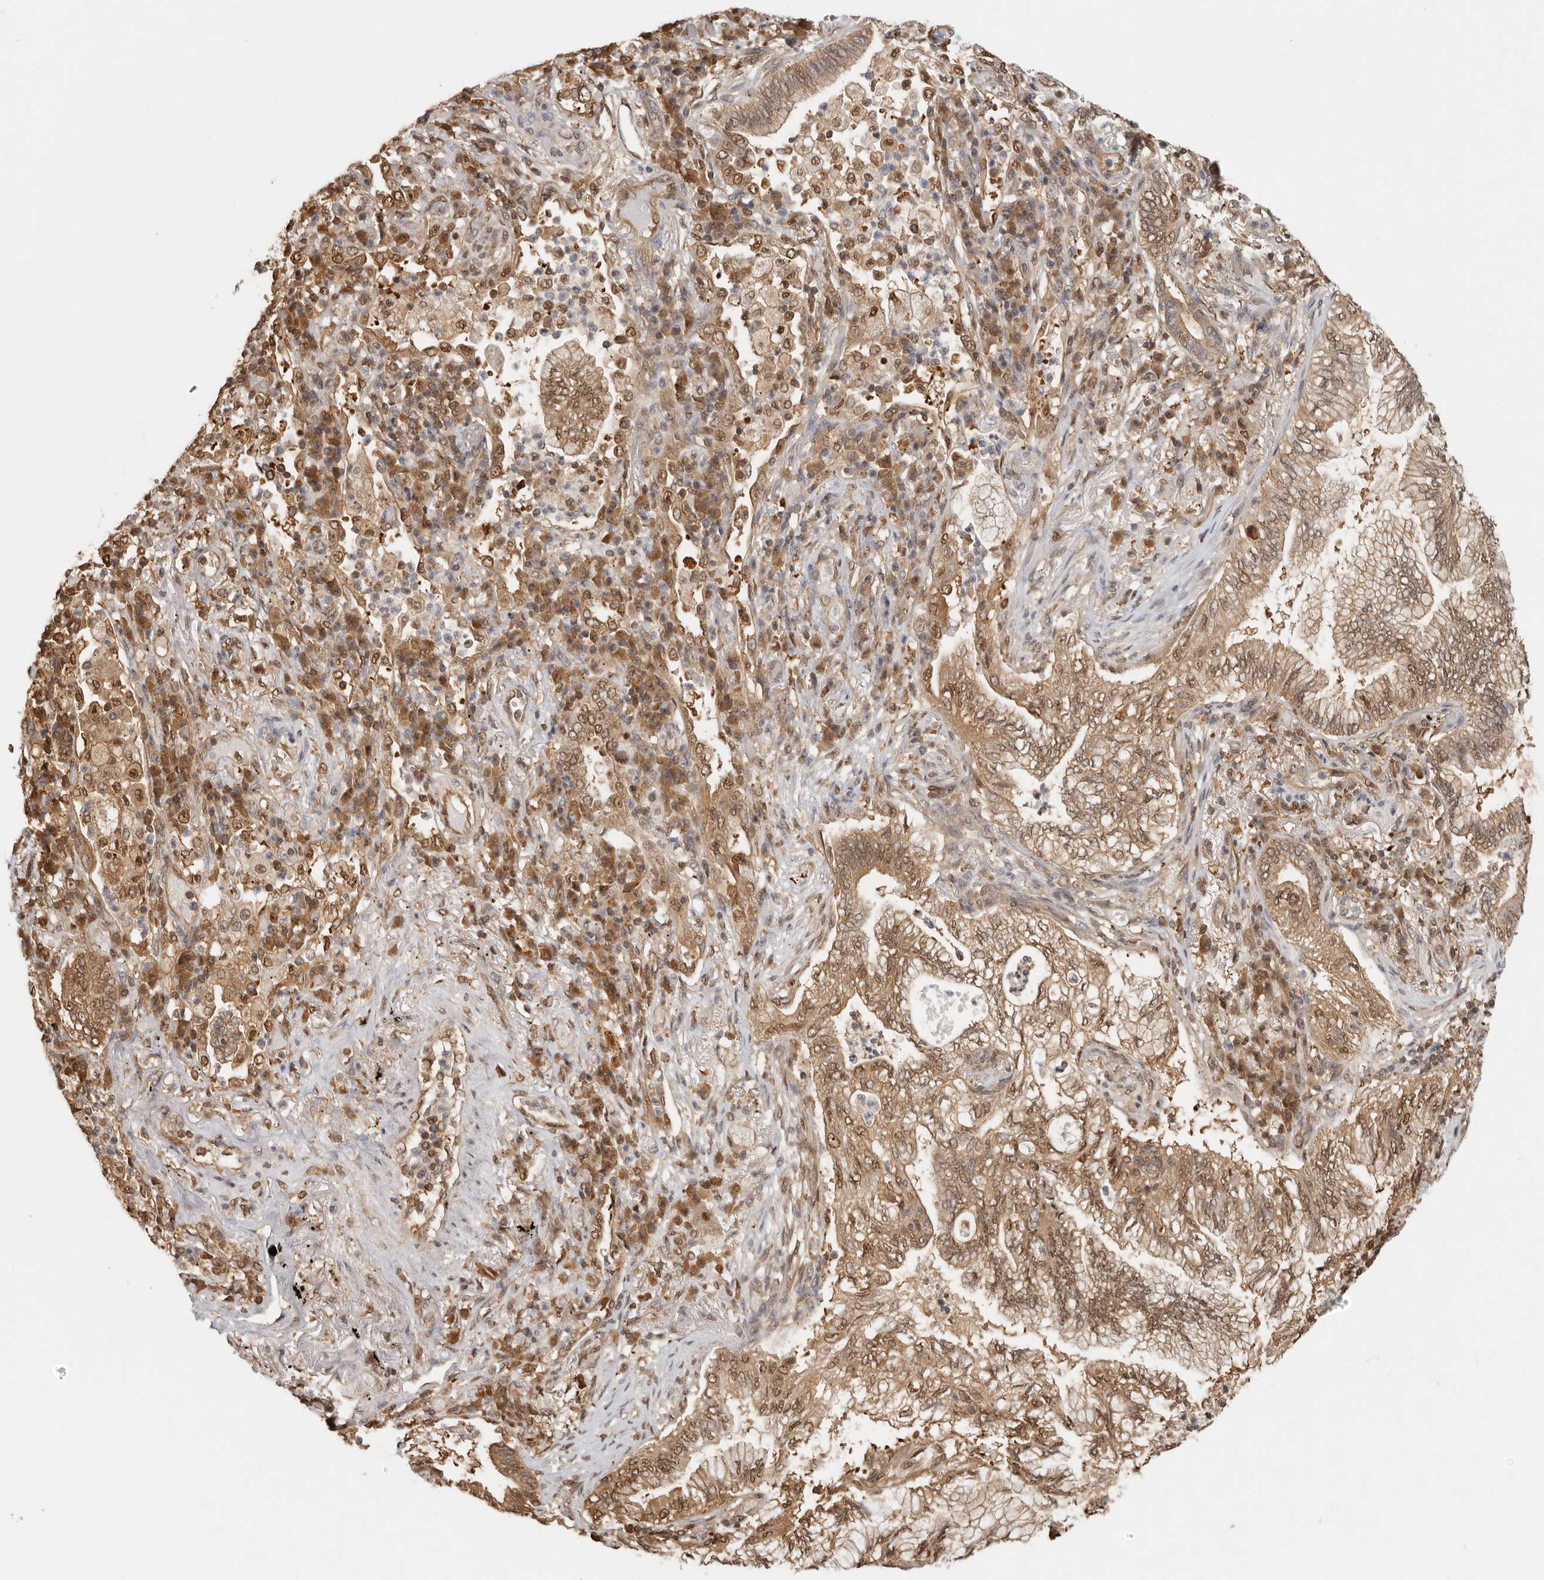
{"staining": {"intensity": "moderate", "quantity": ">75%", "location": "cytoplasmic/membranous,nuclear"}, "tissue": "bronchus", "cell_type": "Respiratory epithelial cells", "image_type": "normal", "snomed": [{"axis": "morphology", "description": "Normal tissue, NOS"}, {"axis": "morphology", "description": "Adenocarcinoma, NOS"}, {"axis": "topography", "description": "Bronchus"}, {"axis": "topography", "description": "Lung"}], "caption": "Respiratory epithelial cells display moderate cytoplasmic/membranous,nuclear staining in about >75% of cells in normal bronchus.", "gene": "PSMA5", "patient": {"sex": "female", "age": 70}}